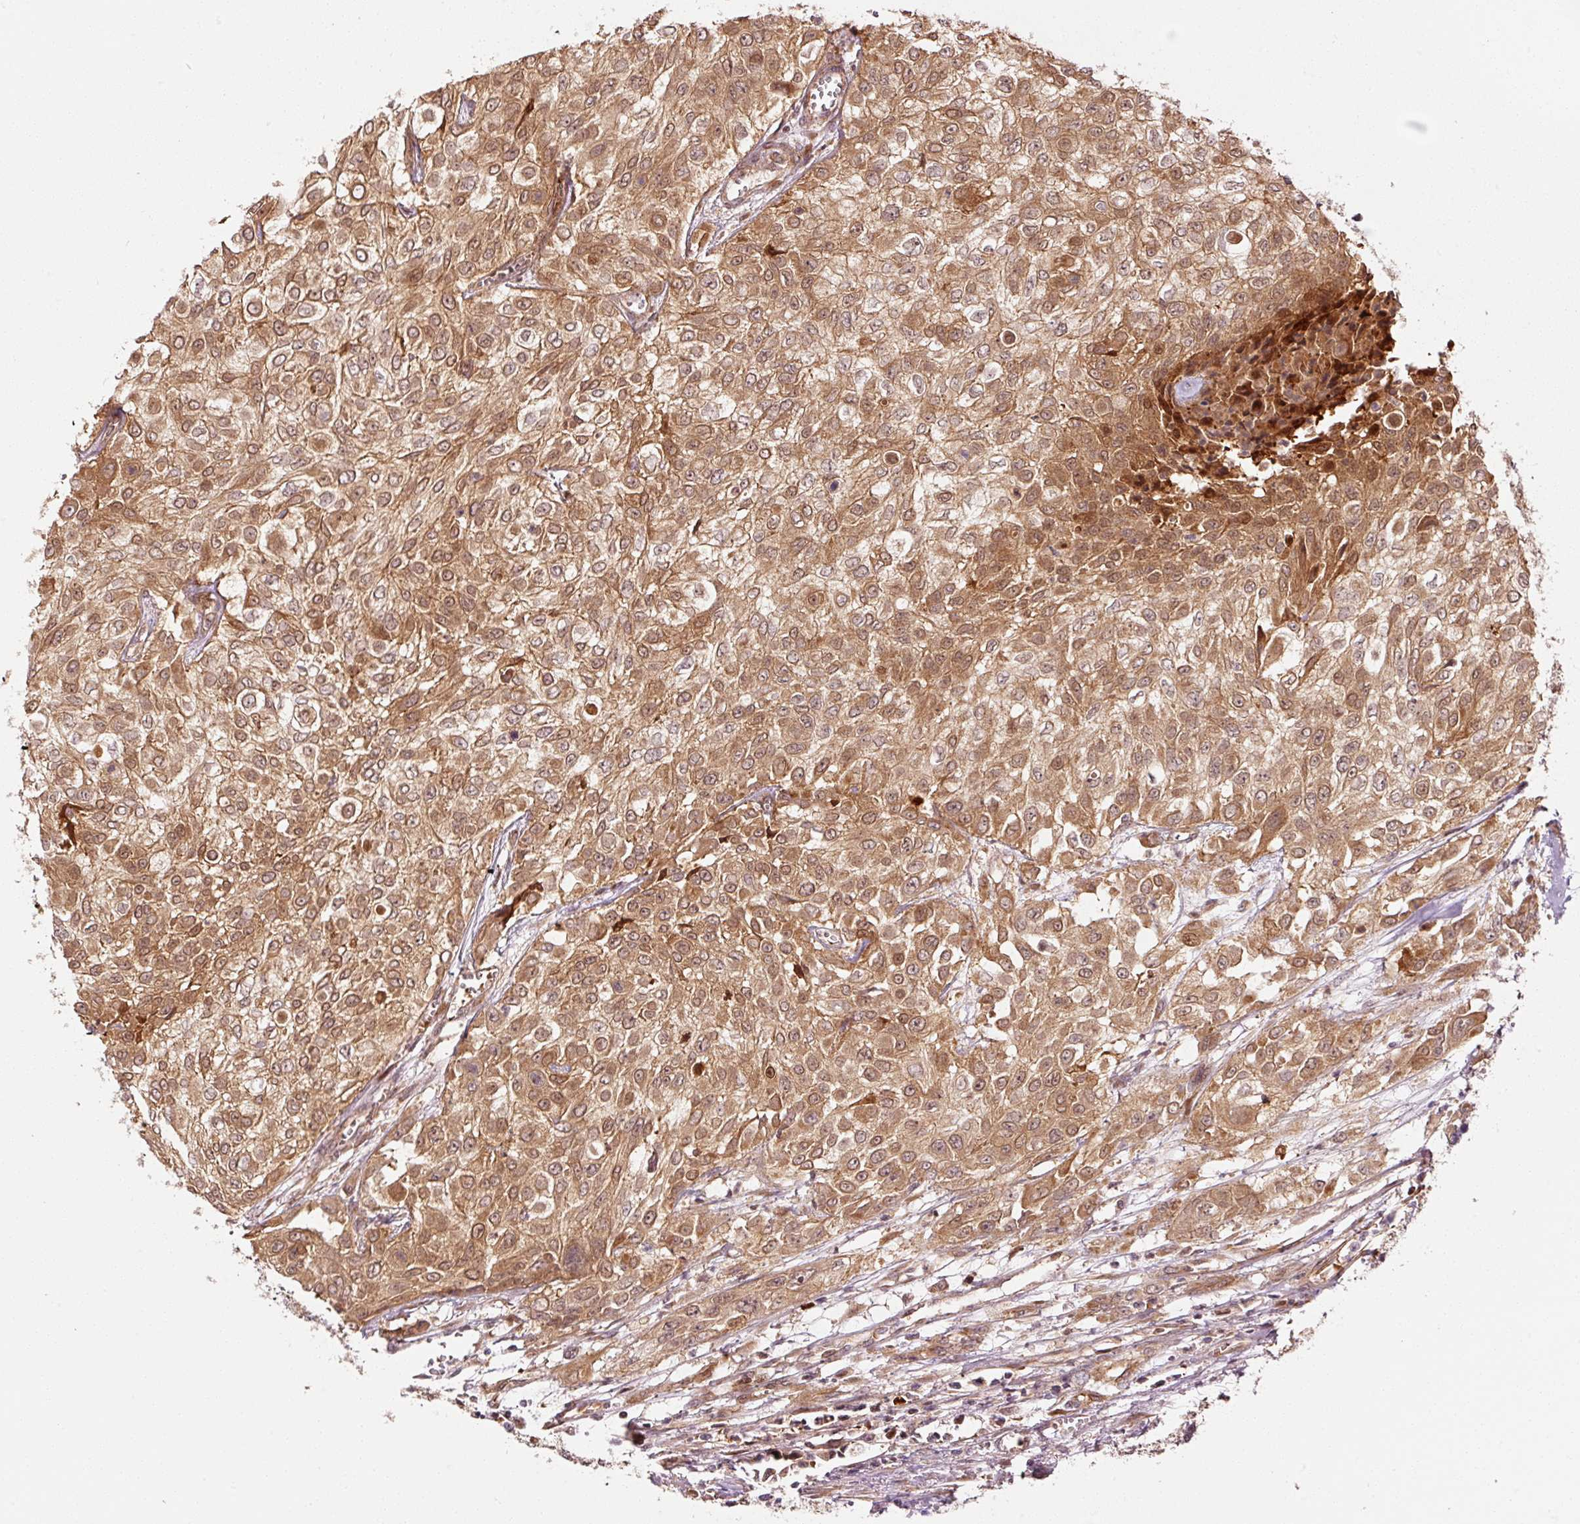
{"staining": {"intensity": "moderate", "quantity": ">75%", "location": "cytoplasmic/membranous,nuclear"}, "tissue": "urothelial cancer", "cell_type": "Tumor cells", "image_type": "cancer", "snomed": [{"axis": "morphology", "description": "Urothelial carcinoma, High grade"}, {"axis": "topography", "description": "Urinary bladder"}], "caption": "High-grade urothelial carcinoma tissue reveals moderate cytoplasmic/membranous and nuclear positivity in about >75% of tumor cells, visualized by immunohistochemistry. Nuclei are stained in blue.", "gene": "PPP1R14B", "patient": {"sex": "male", "age": 57}}